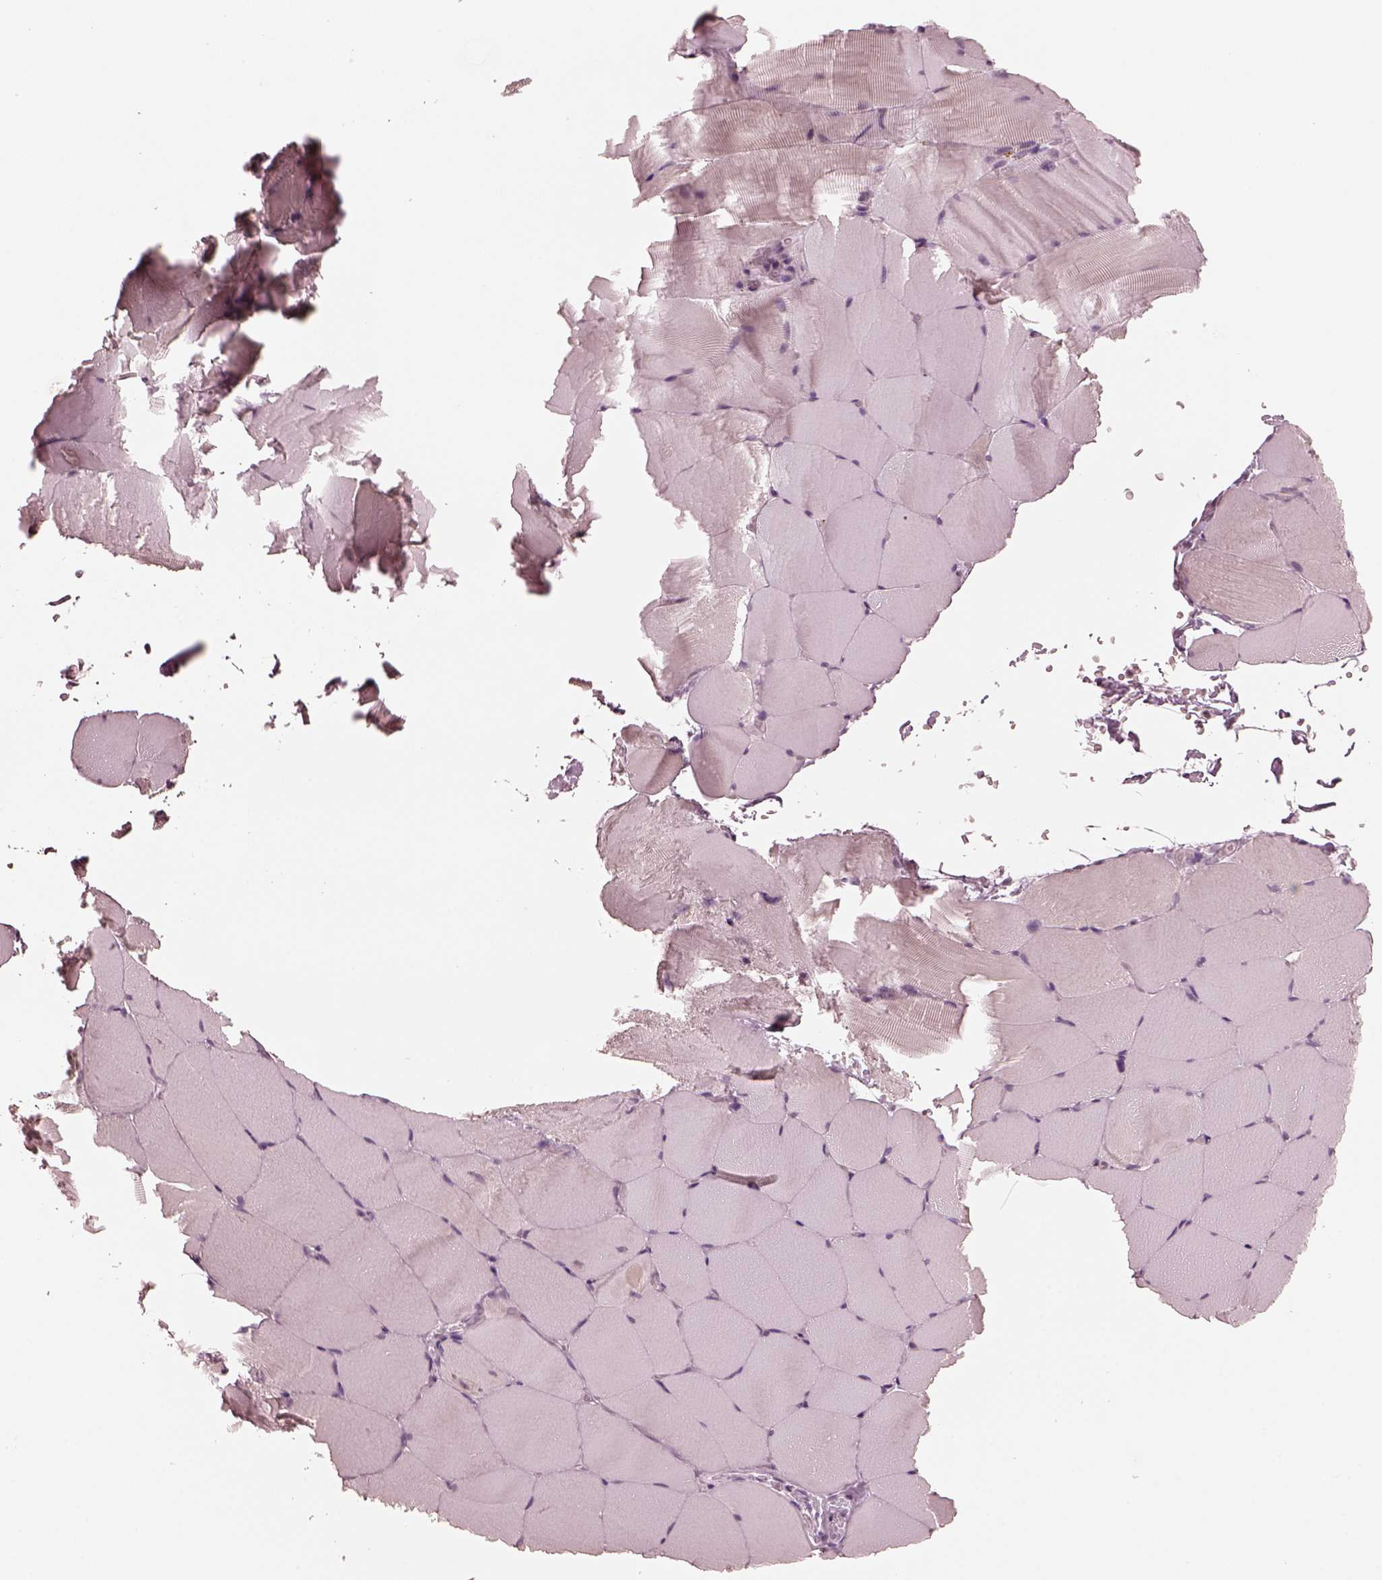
{"staining": {"intensity": "negative", "quantity": "none", "location": "none"}, "tissue": "skeletal muscle", "cell_type": "Myocytes", "image_type": "normal", "snomed": [{"axis": "morphology", "description": "Normal tissue, NOS"}, {"axis": "topography", "description": "Skeletal muscle"}], "caption": "High power microscopy photomicrograph of an IHC micrograph of unremarkable skeletal muscle, revealing no significant staining in myocytes.", "gene": "RGS7", "patient": {"sex": "female", "age": 37}}